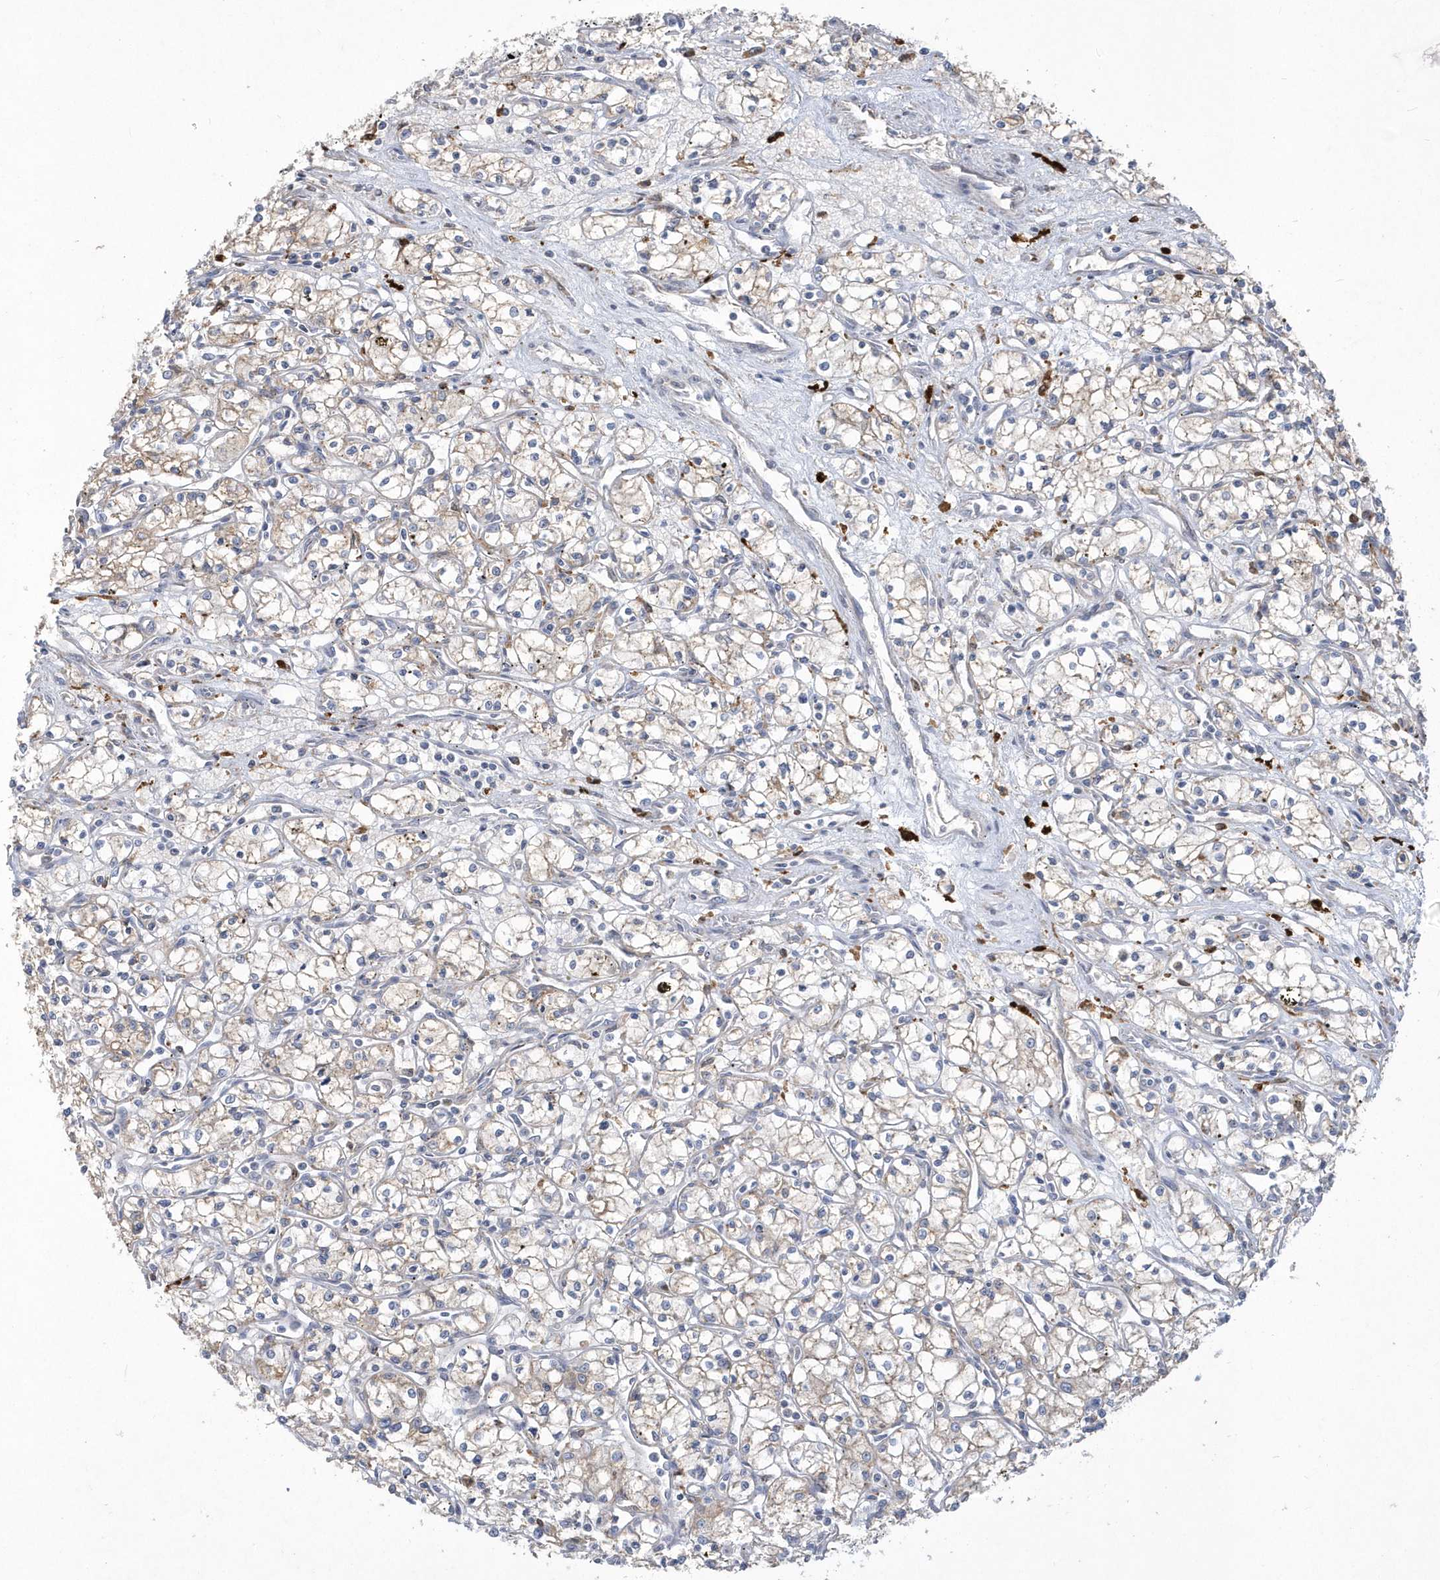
{"staining": {"intensity": "weak", "quantity": "25%-75%", "location": "cytoplasmic/membranous"}, "tissue": "renal cancer", "cell_type": "Tumor cells", "image_type": "cancer", "snomed": [{"axis": "morphology", "description": "Adenocarcinoma, NOS"}, {"axis": "topography", "description": "Kidney"}], "caption": "A low amount of weak cytoplasmic/membranous positivity is identified in approximately 25%-75% of tumor cells in renal adenocarcinoma tissue. (IHC, brightfield microscopy, high magnification).", "gene": "TSPEAR", "patient": {"sex": "male", "age": 59}}